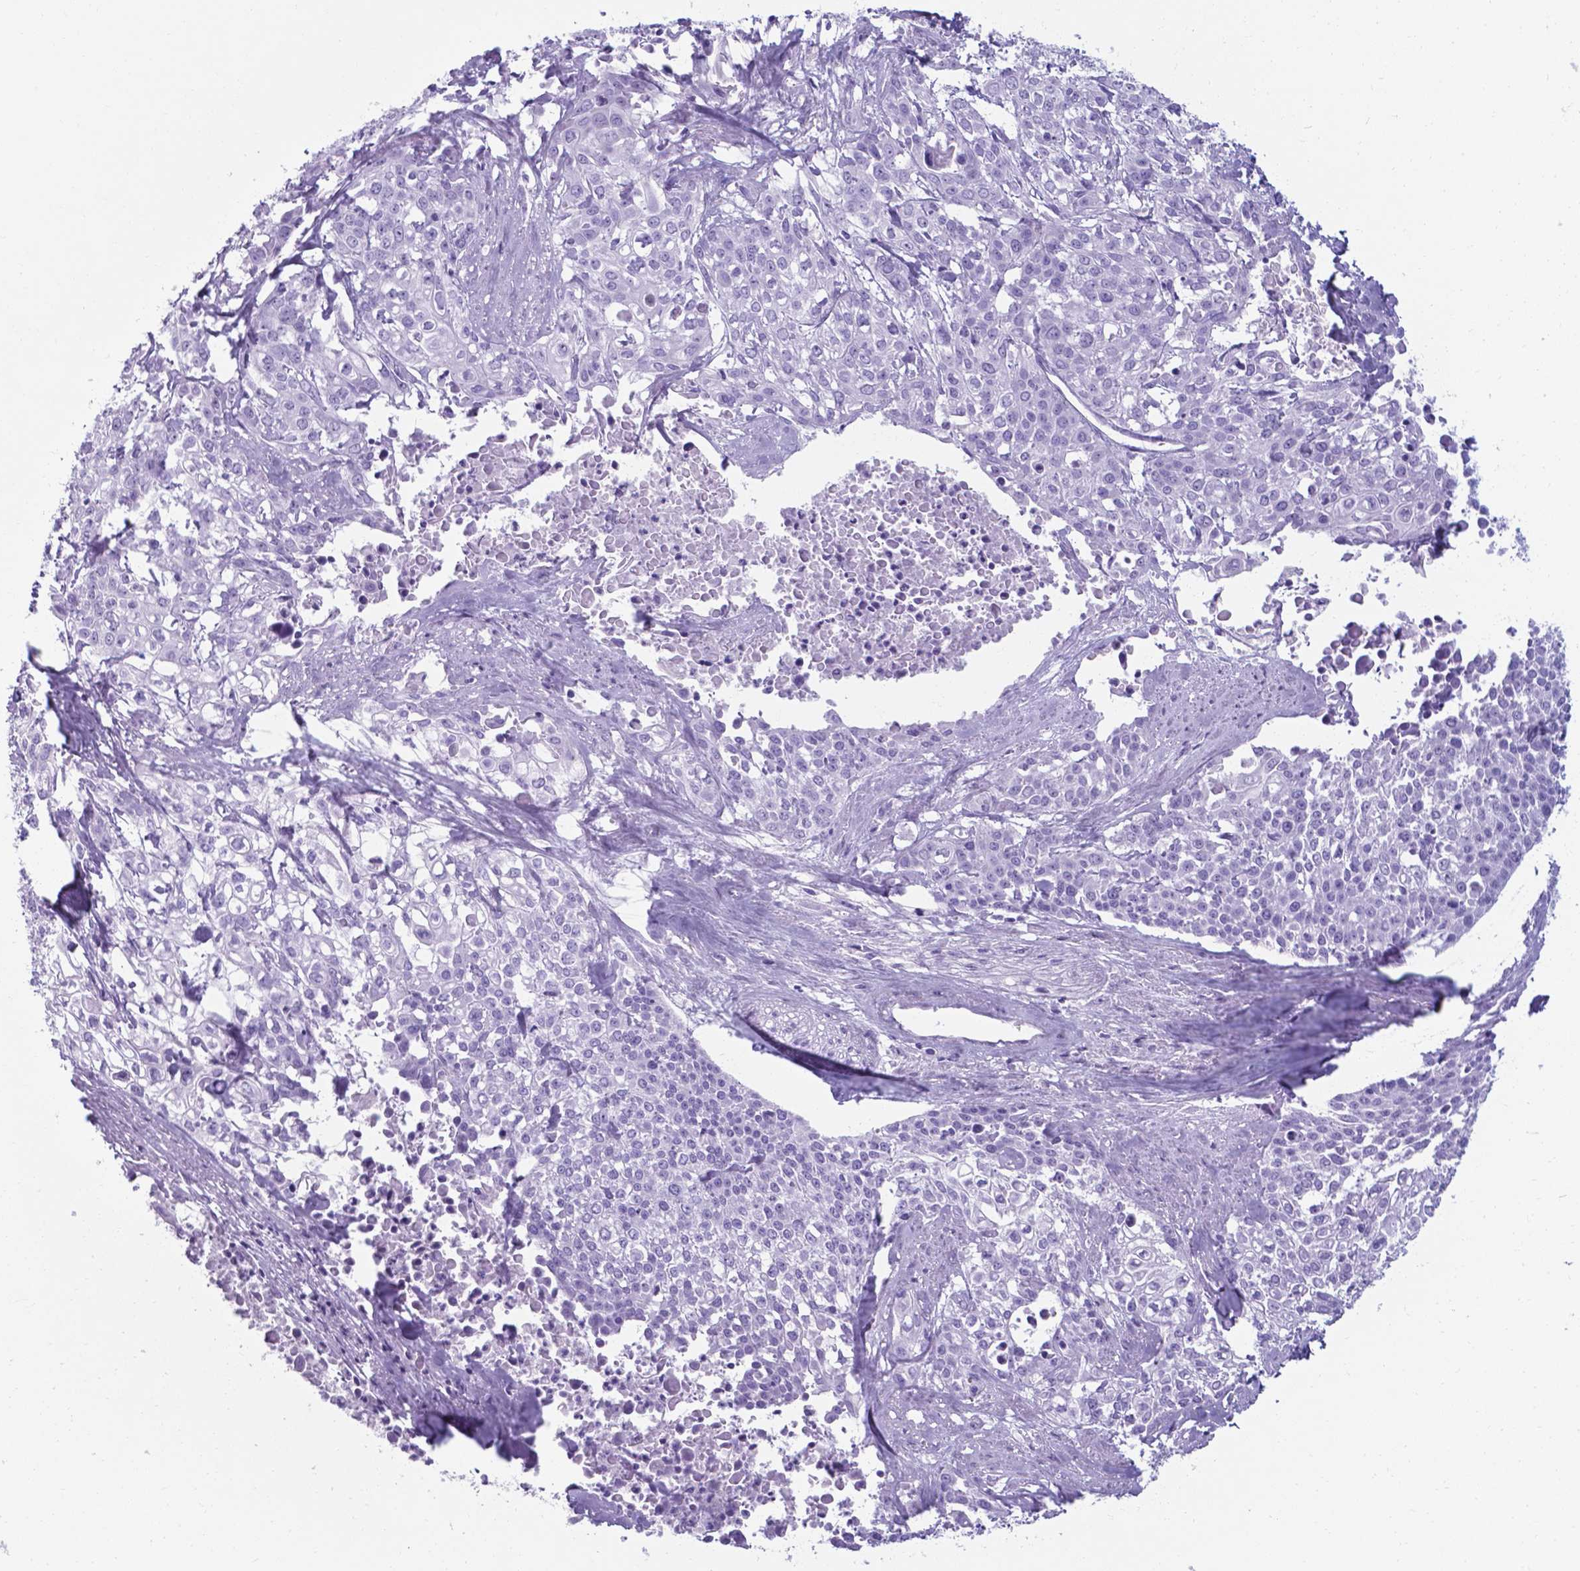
{"staining": {"intensity": "negative", "quantity": "none", "location": "none"}, "tissue": "cervical cancer", "cell_type": "Tumor cells", "image_type": "cancer", "snomed": [{"axis": "morphology", "description": "Squamous cell carcinoma, NOS"}, {"axis": "topography", "description": "Cervix"}], "caption": "Squamous cell carcinoma (cervical) was stained to show a protein in brown. There is no significant positivity in tumor cells. (Immunohistochemistry, brightfield microscopy, high magnification).", "gene": "AP5B1", "patient": {"sex": "female", "age": 39}}